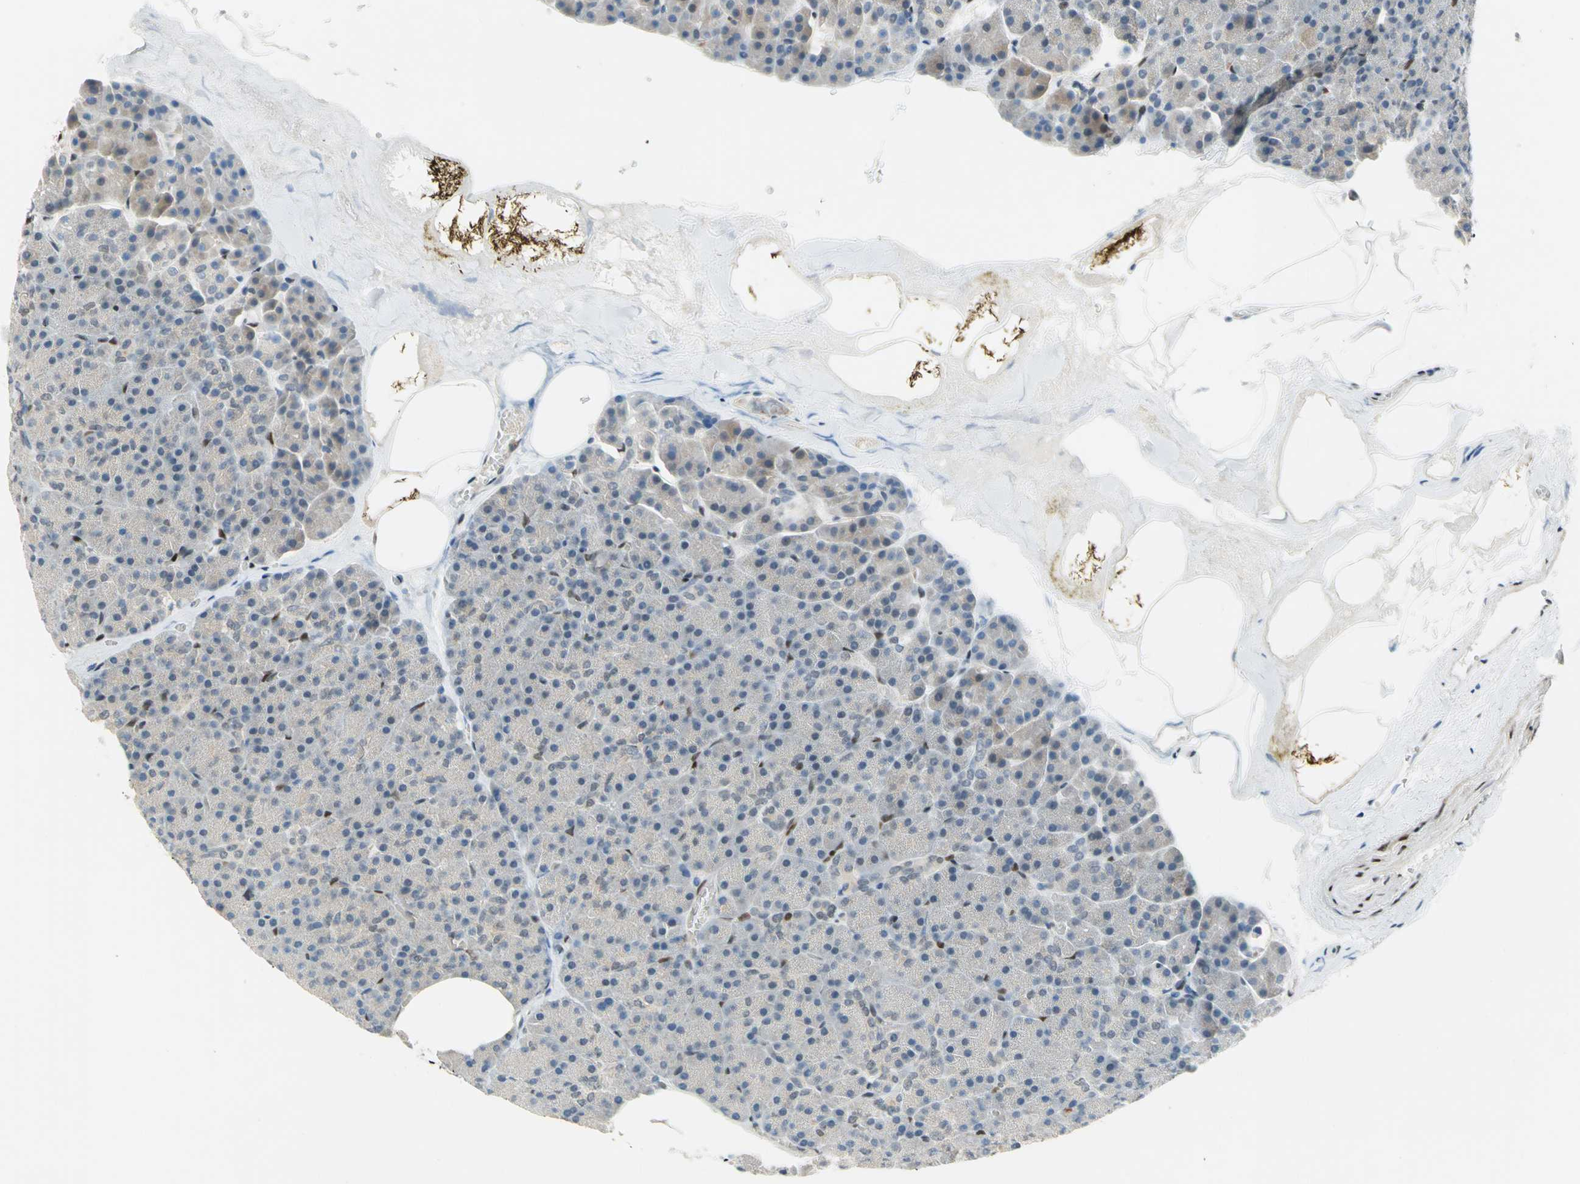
{"staining": {"intensity": "weak", "quantity": "25%-75%", "location": "cytoplasmic/membranous"}, "tissue": "pancreas", "cell_type": "Exocrine glandular cells", "image_type": "normal", "snomed": [{"axis": "morphology", "description": "Normal tissue, NOS"}, {"axis": "topography", "description": "Pancreas"}], "caption": "IHC image of normal pancreas: human pancreas stained using immunohistochemistry exhibits low levels of weak protein expression localized specifically in the cytoplasmic/membranous of exocrine glandular cells, appearing as a cytoplasmic/membranous brown color.", "gene": "RBFOX2", "patient": {"sex": "female", "age": 35}}